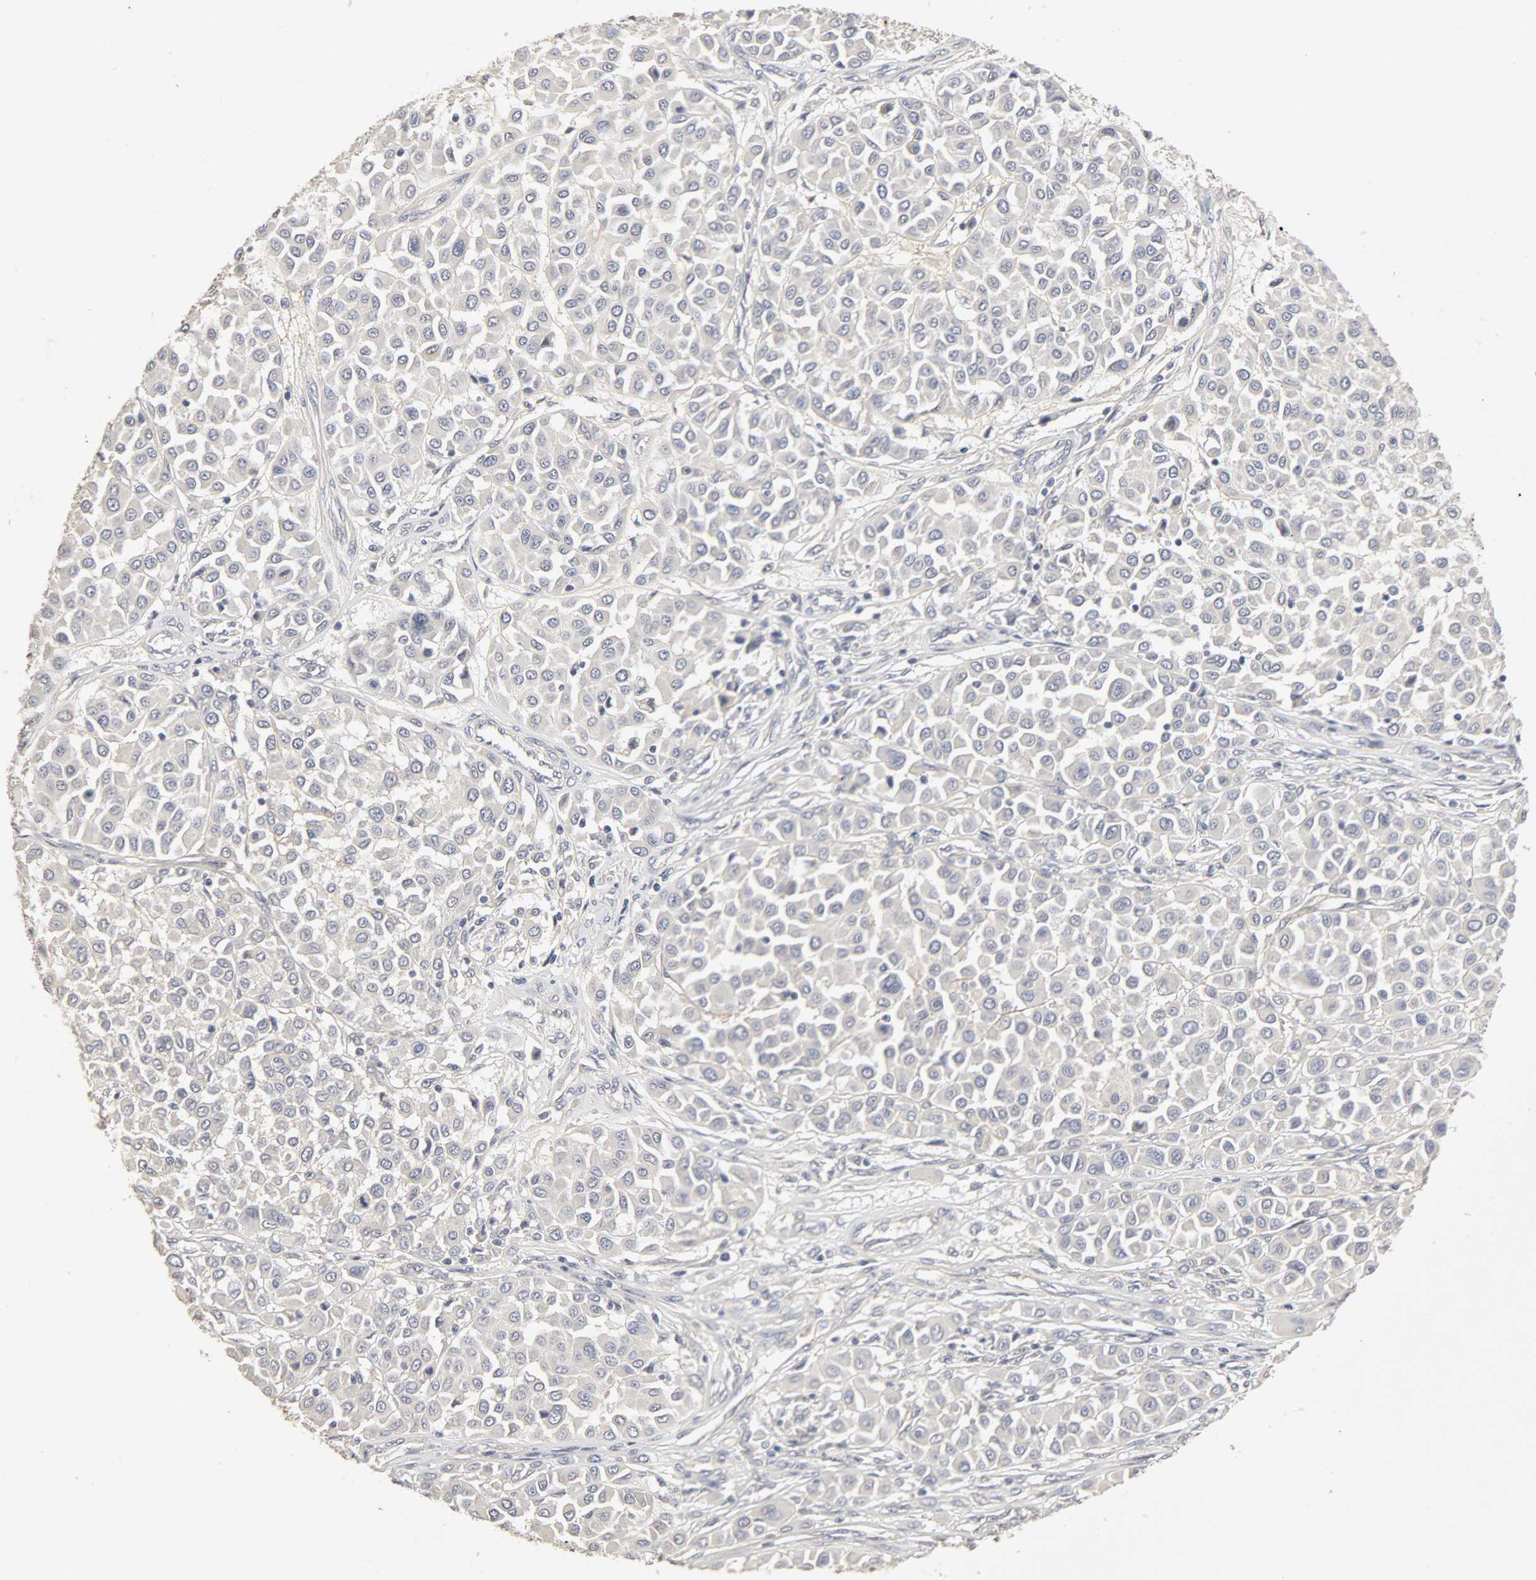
{"staining": {"intensity": "negative", "quantity": "none", "location": "none"}, "tissue": "melanoma", "cell_type": "Tumor cells", "image_type": "cancer", "snomed": [{"axis": "morphology", "description": "Malignant melanoma, Metastatic site"}, {"axis": "topography", "description": "Soft tissue"}], "caption": "Tumor cells show no significant staining in melanoma.", "gene": "SLC10A2", "patient": {"sex": "male", "age": 41}}